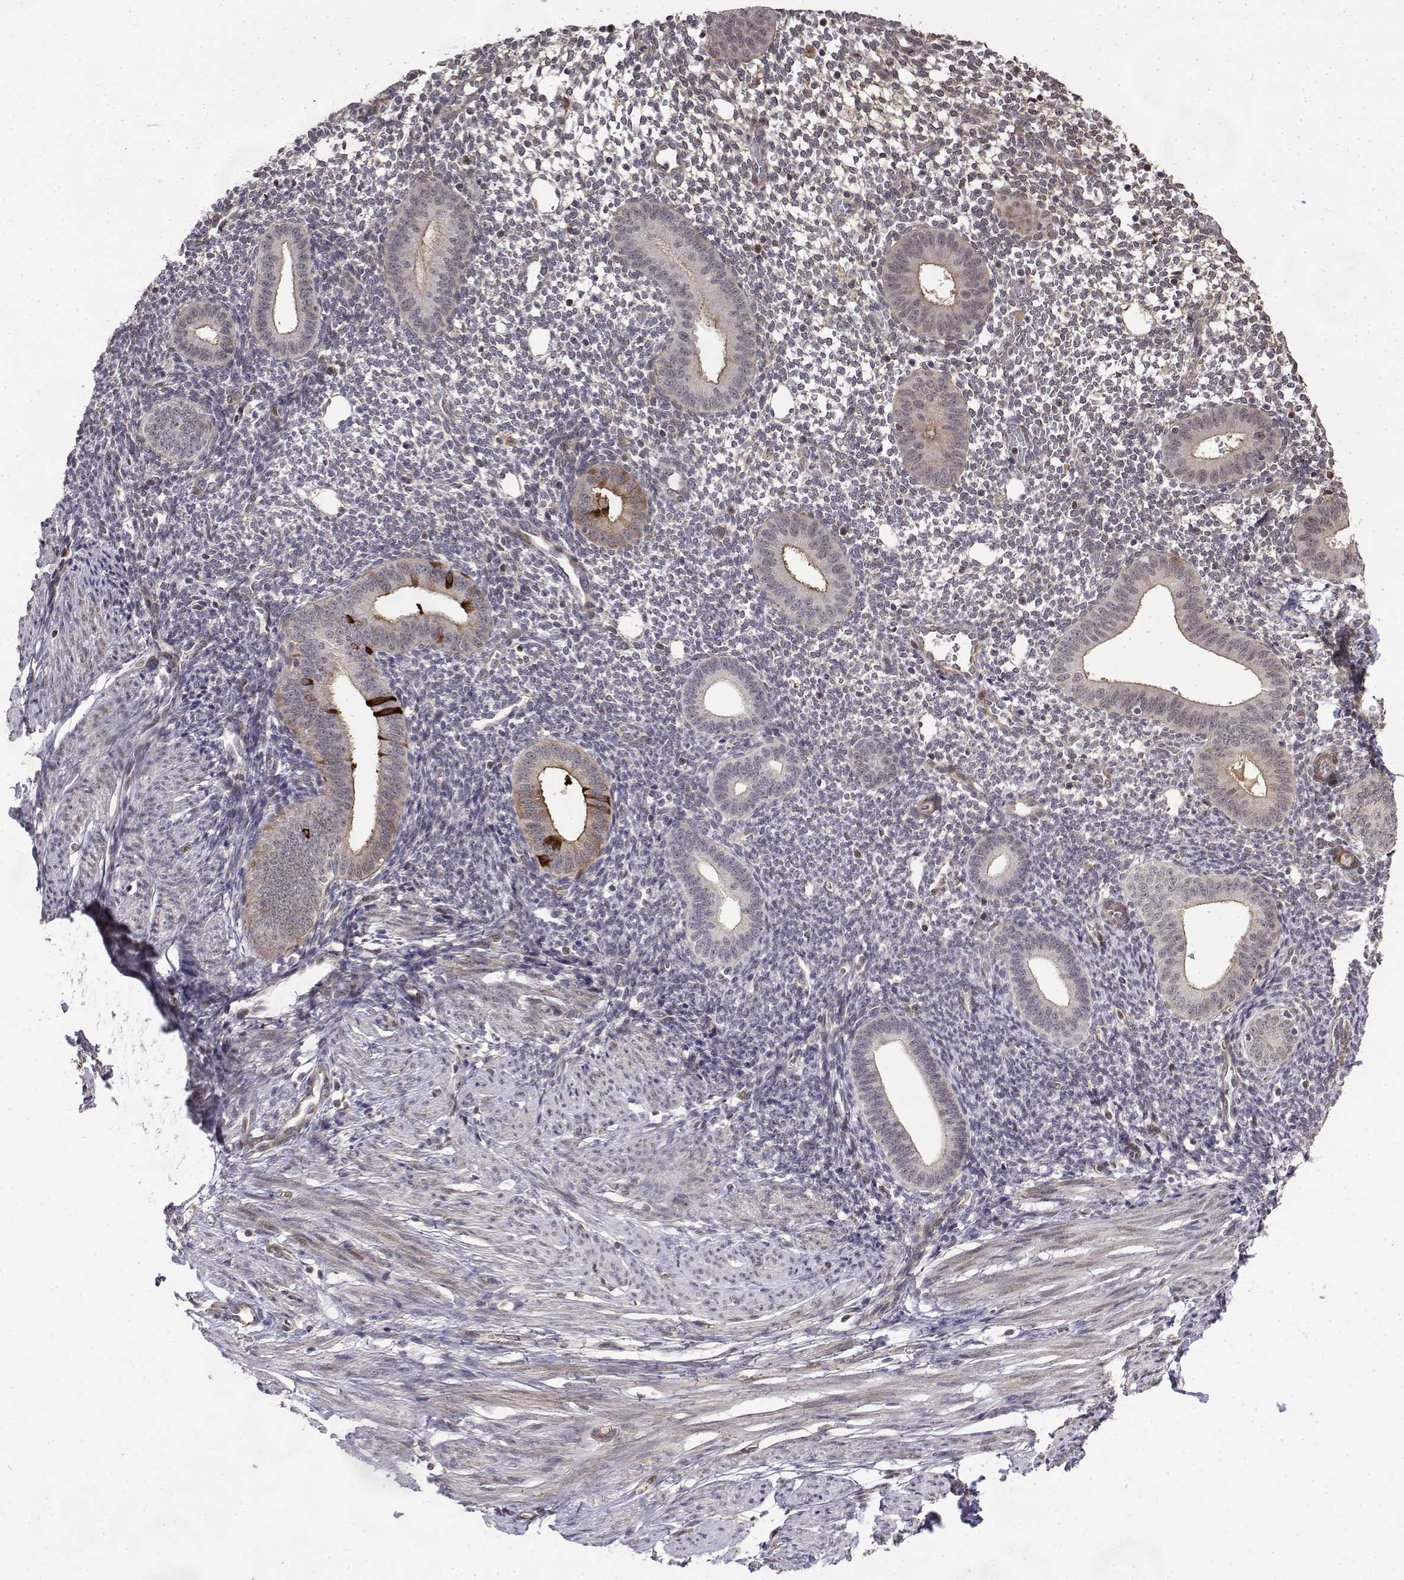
{"staining": {"intensity": "negative", "quantity": "none", "location": "none"}, "tissue": "endometrium", "cell_type": "Cells in endometrial stroma", "image_type": "normal", "snomed": [{"axis": "morphology", "description": "Normal tissue, NOS"}, {"axis": "topography", "description": "Endometrium"}], "caption": "Immunohistochemistry histopathology image of normal endometrium stained for a protein (brown), which shows no positivity in cells in endometrial stroma. Nuclei are stained in blue.", "gene": "ITGA7", "patient": {"sex": "female", "age": 40}}